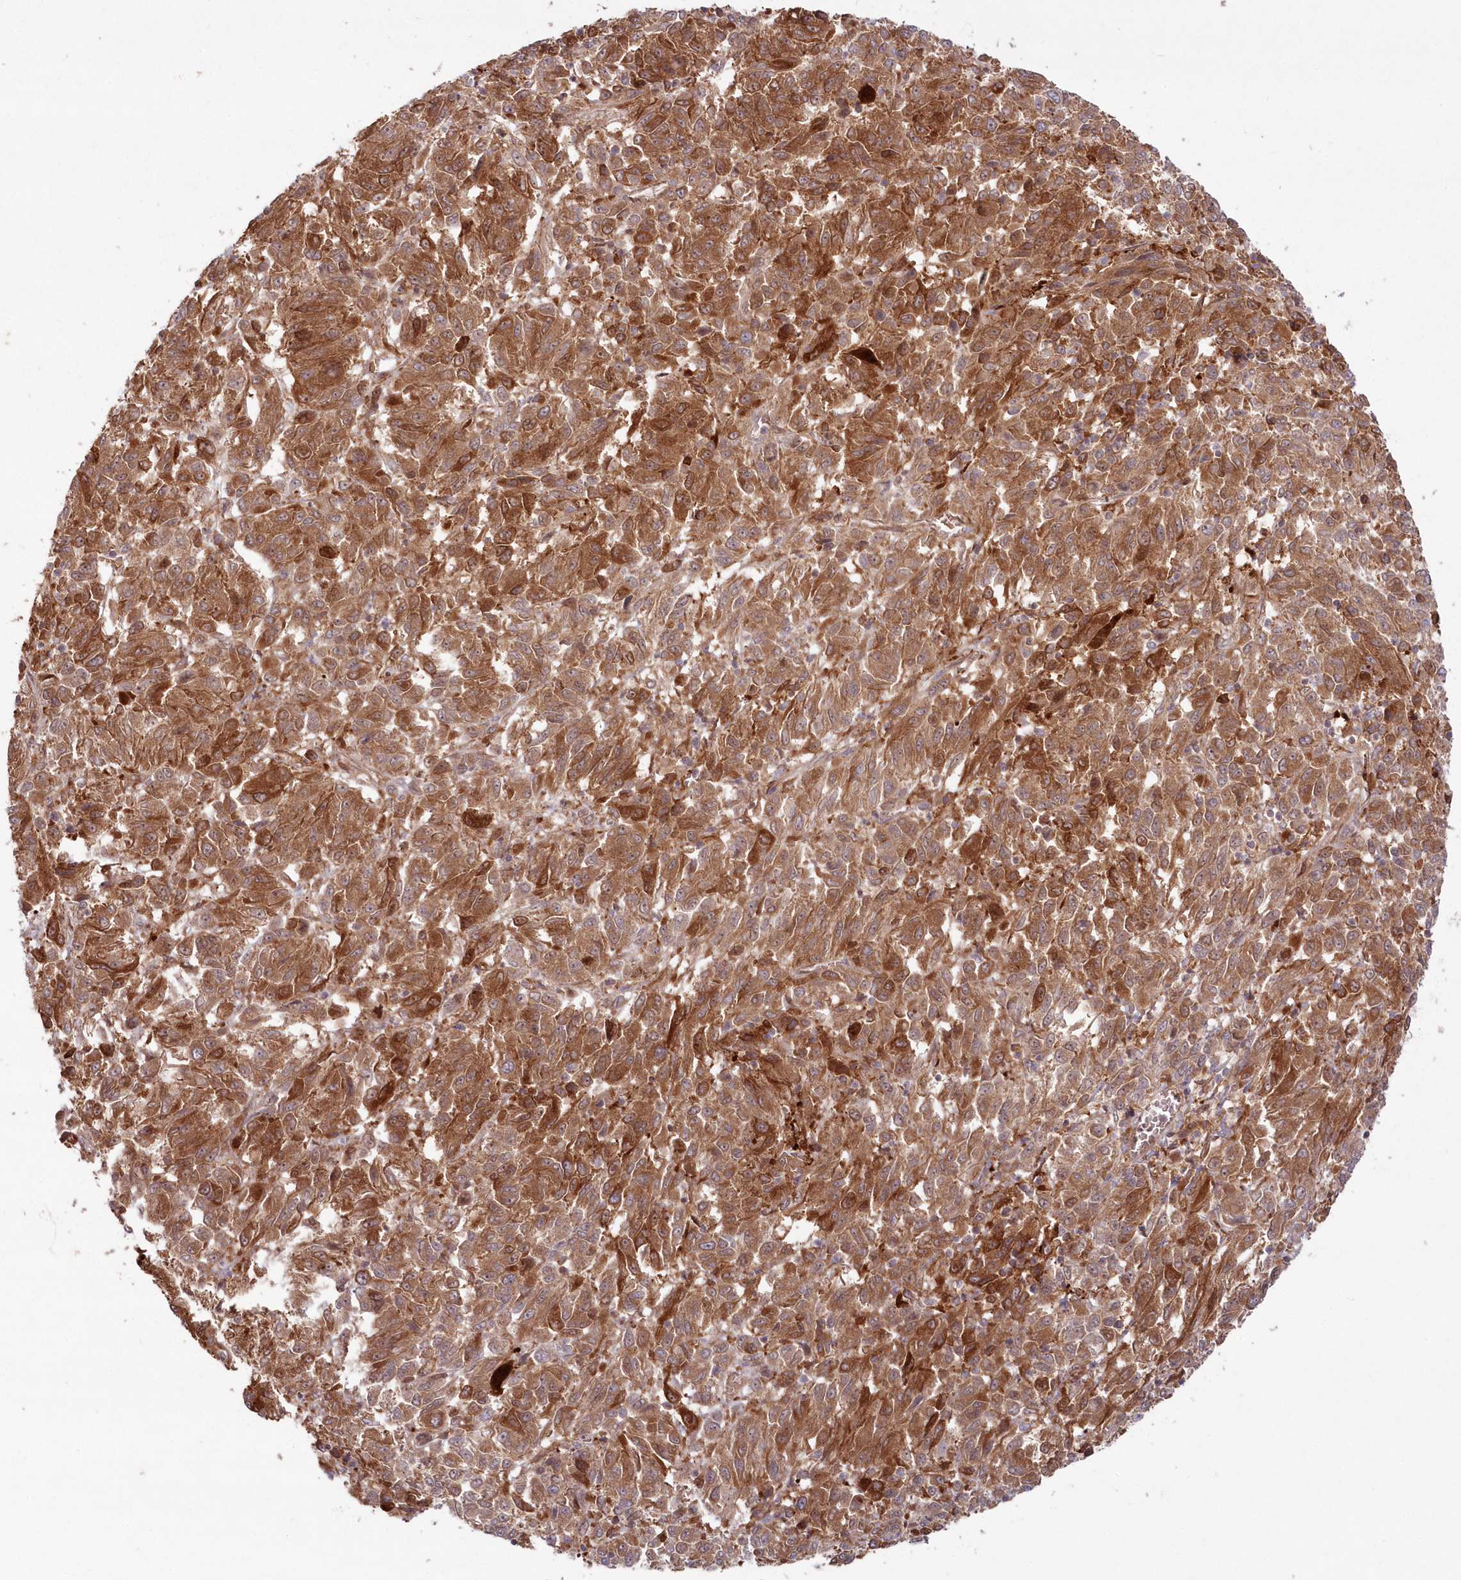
{"staining": {"intensity": "moderate", "quantity": ">75%", "location": "cytoplasmic/membranous"}, "tissue": "melanoma", "cell_type": "Tumor cells", "image_type": "cancer", "snomed": [{"axis": "morphology", "description": "Malignant melanoma, Metastatic site"}, {"axis": "topography", "description": "Lung"}], "caption": "A high-resolution histopathology image shows immunohistochemistry (IHC) staining of melanoma, which shows moderate cytoplasmic/membranous expression in approximately >75% of tumor cells.", "gene": "GBE1", "patient": {"sex": "male", "age": 64}}